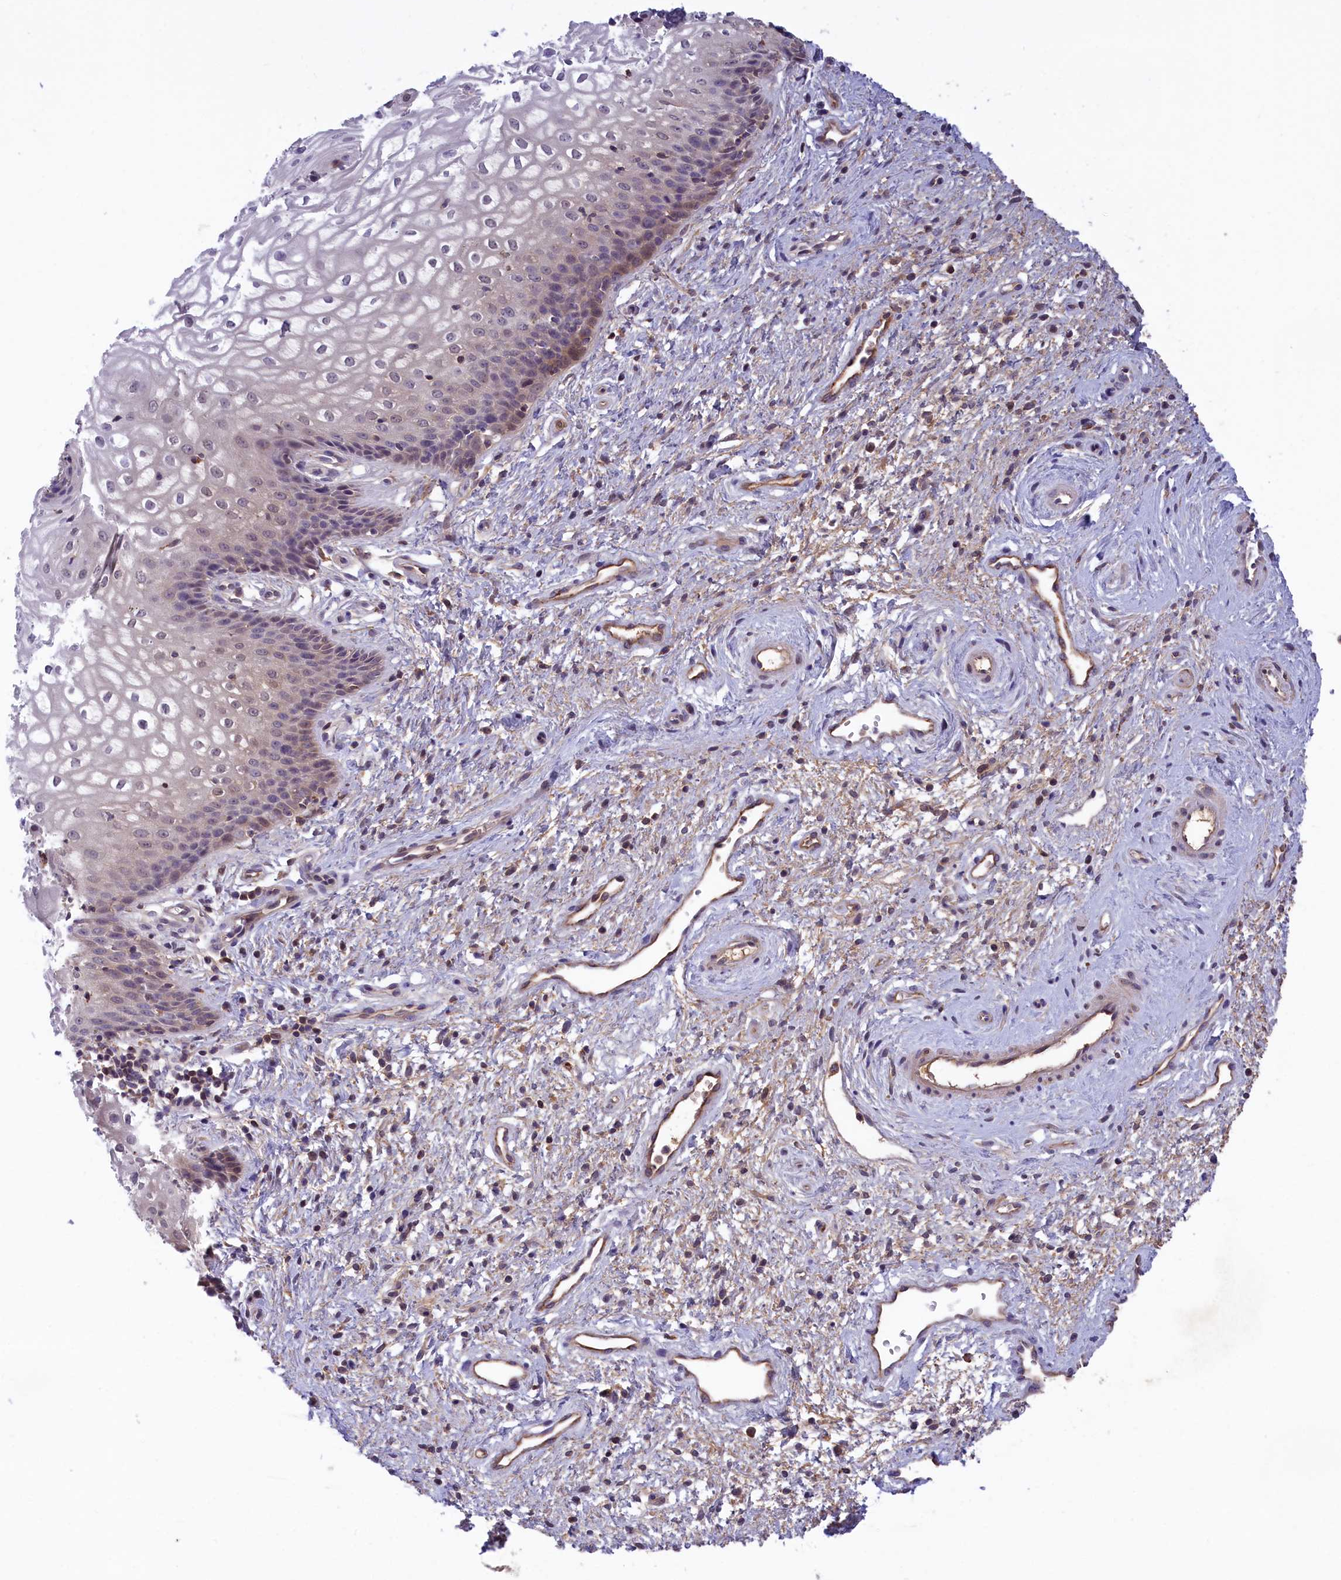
{"staining": {"intensity": "moderate", "quantity": "<25%", "location": "cytoplasmic/membranous"}, "tissue": "vagina", "cell_type": "Squamous epithelial cells", "image_type": "normal", "snomed": [{"axis": "morphology", "description": "Normal tissue, NOS"}, {"axis": "topography", "description": "Vagina"}], "caption": "Moderate cytoplasmic/membranous protein staining is identified in about <25% of squamous epithelial cells in vagina. (IHC, brightfield microscopy, high magnification).", "gene": "STYX", "patient": {"sex": "female", "age": 34}}